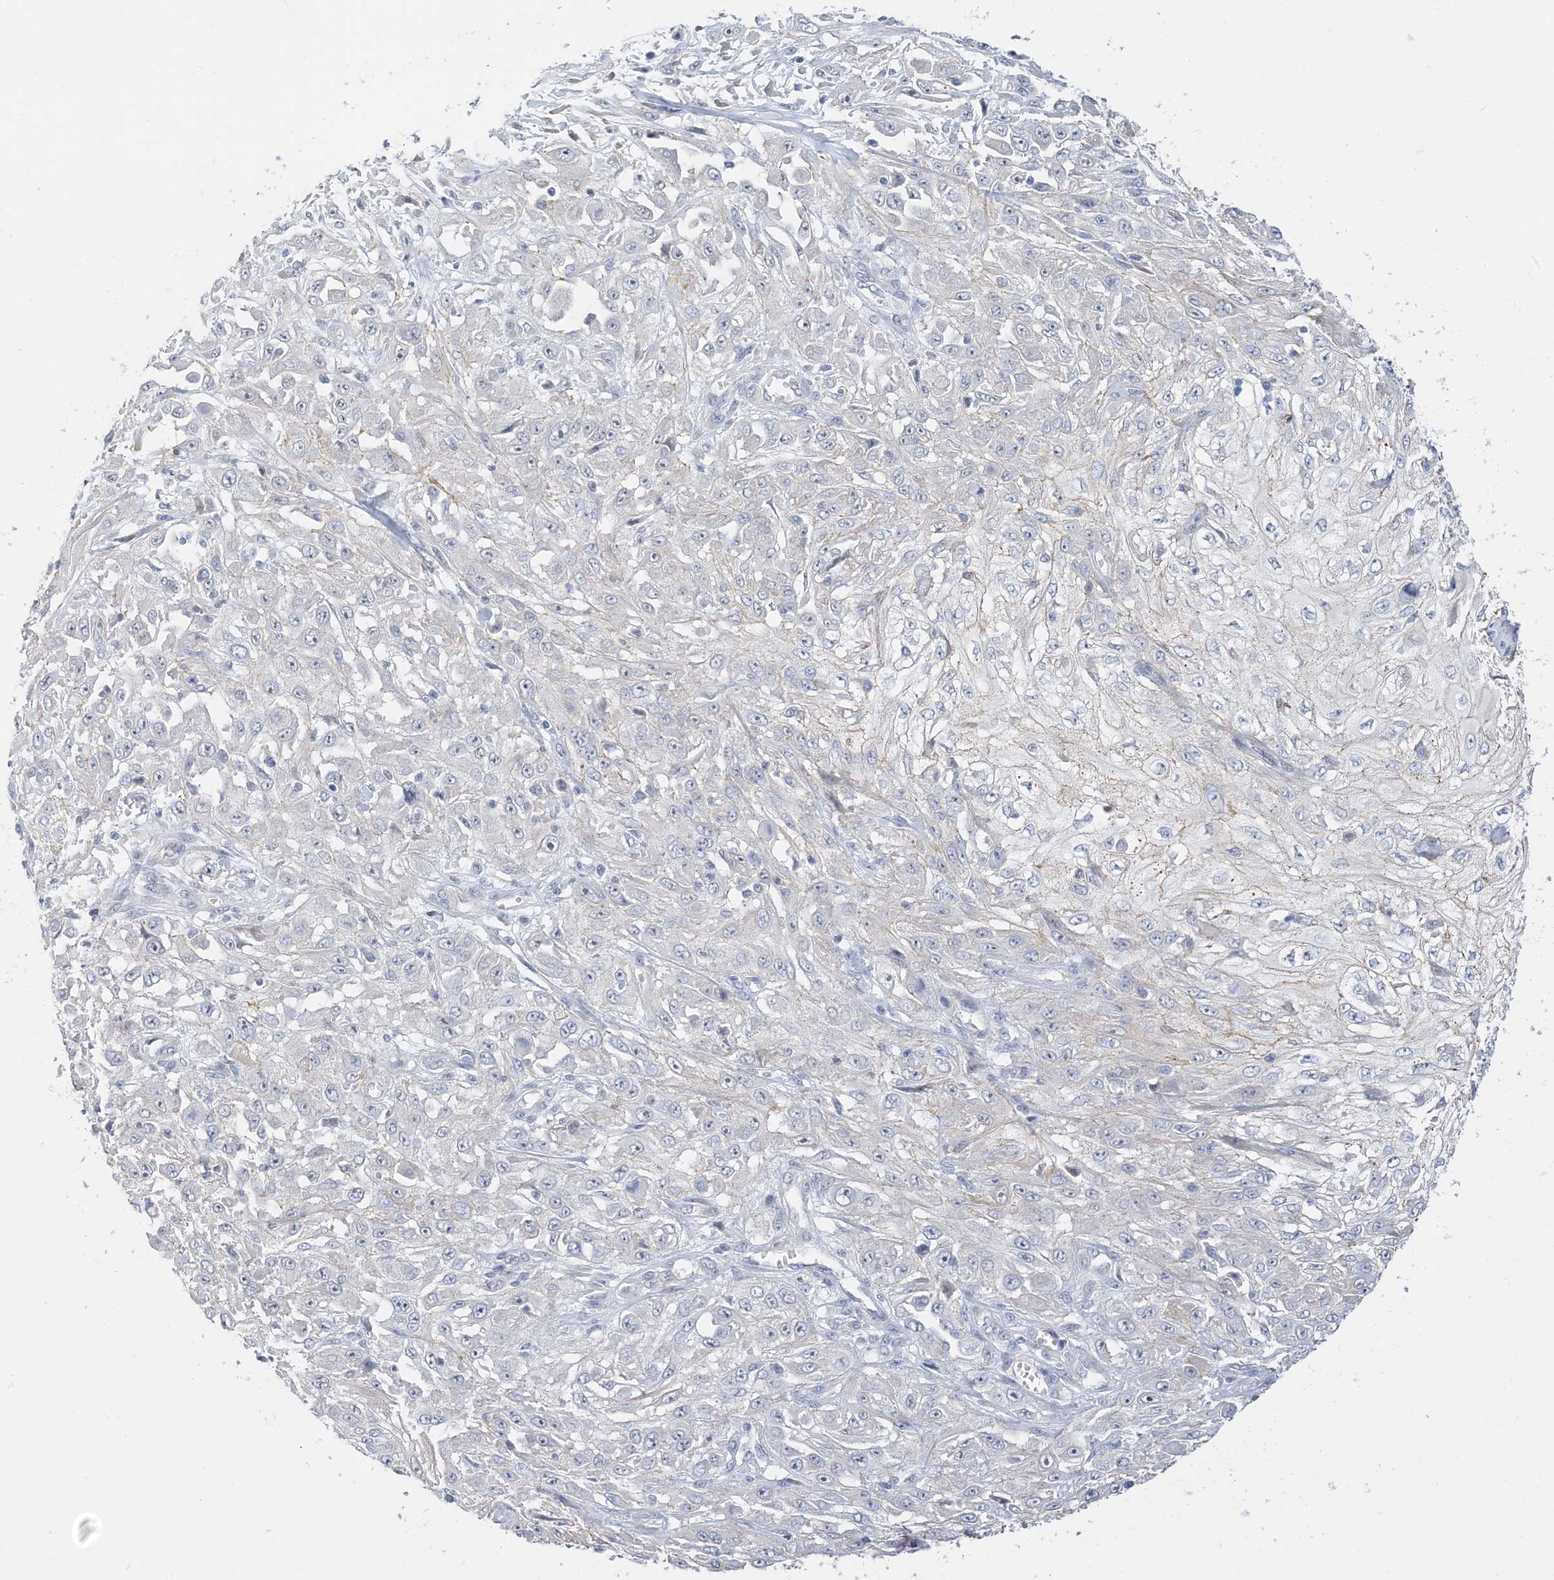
{"staining": {"intensity": "negative", "quantity": "none", "location": "none"}, "tissue": "skin cancer", "cell_type": "Tumor cells", "image_type": "cancer", "snomed": [{"axis": "morphology", "description": "Squamous cell carcinoma, NOS"}, {"axis": "morphology", "description": "Squamous cell carcinoma, metastatic, NOS"}, {"axis": "topography", "description": "Skin"}, {"axis": "topography", "description": "Lymph node"}], "caption": "Immunohistochemistry photomicrograph of neoplastic tissue: skin cancer stained with DAB displays no significant protein staining in tumor cells.", "gene": "IL36B", "patient": {"sex": "male", "age": 75}}